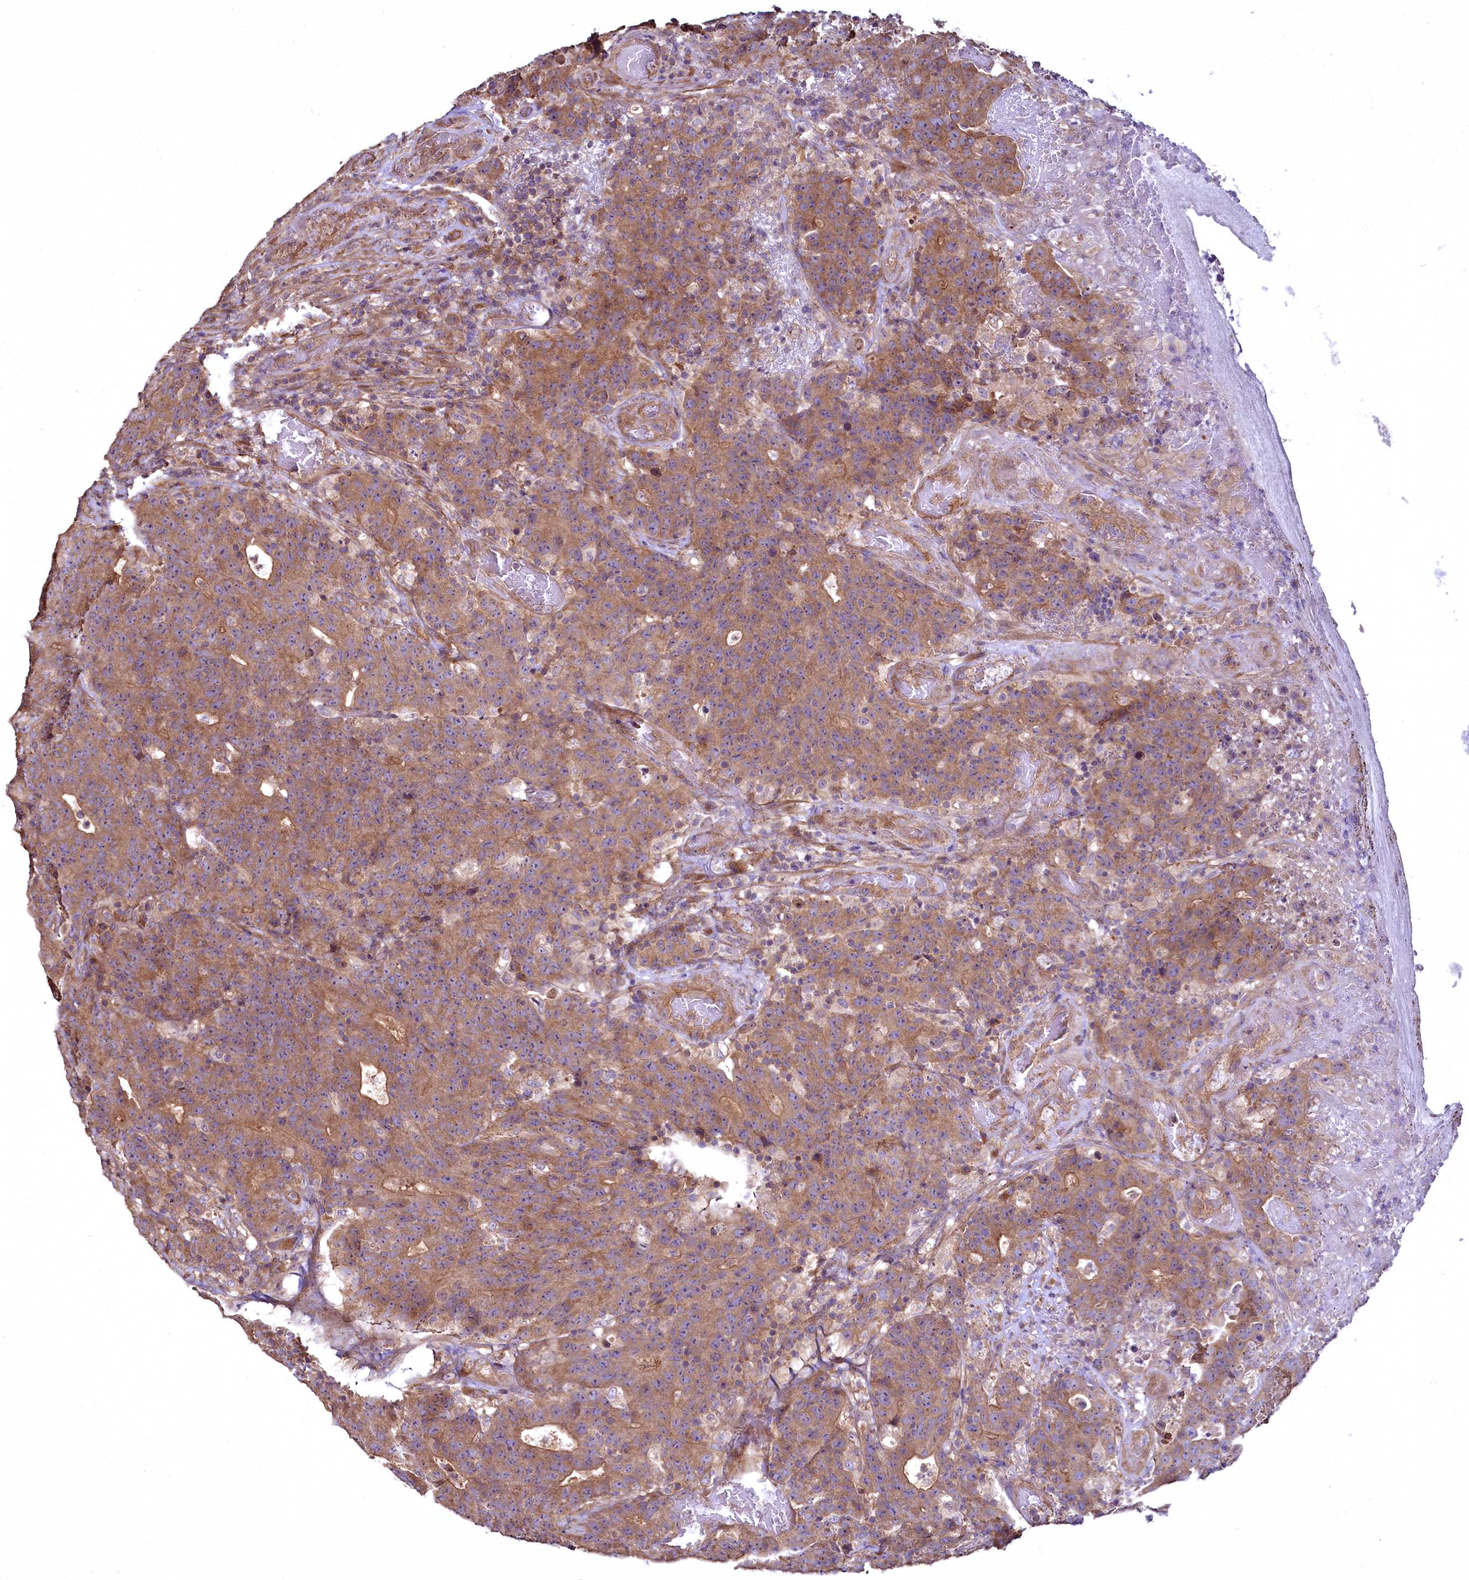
{"staining": {"intensity": "moderate", "quantity": ">75%", "location": "cytoplasmic/membranous"}, "tissue": "colorectal cancer", "cell_type": "Tumor cells", "image_type": "cancer", "snomed": [{"axis": "morphology", "description": "Adenocarcinoma, NOS"}, {"axis": "topography", "description": "Colon"}], "caption": "A brown stain labels moderate cytoplasmic/membranous staining of a protein in colorectal cancer (adenocarcinoma) tumor cells.", "gene": "TBCEL", "patient": {"sex": "female", "age": 75}}